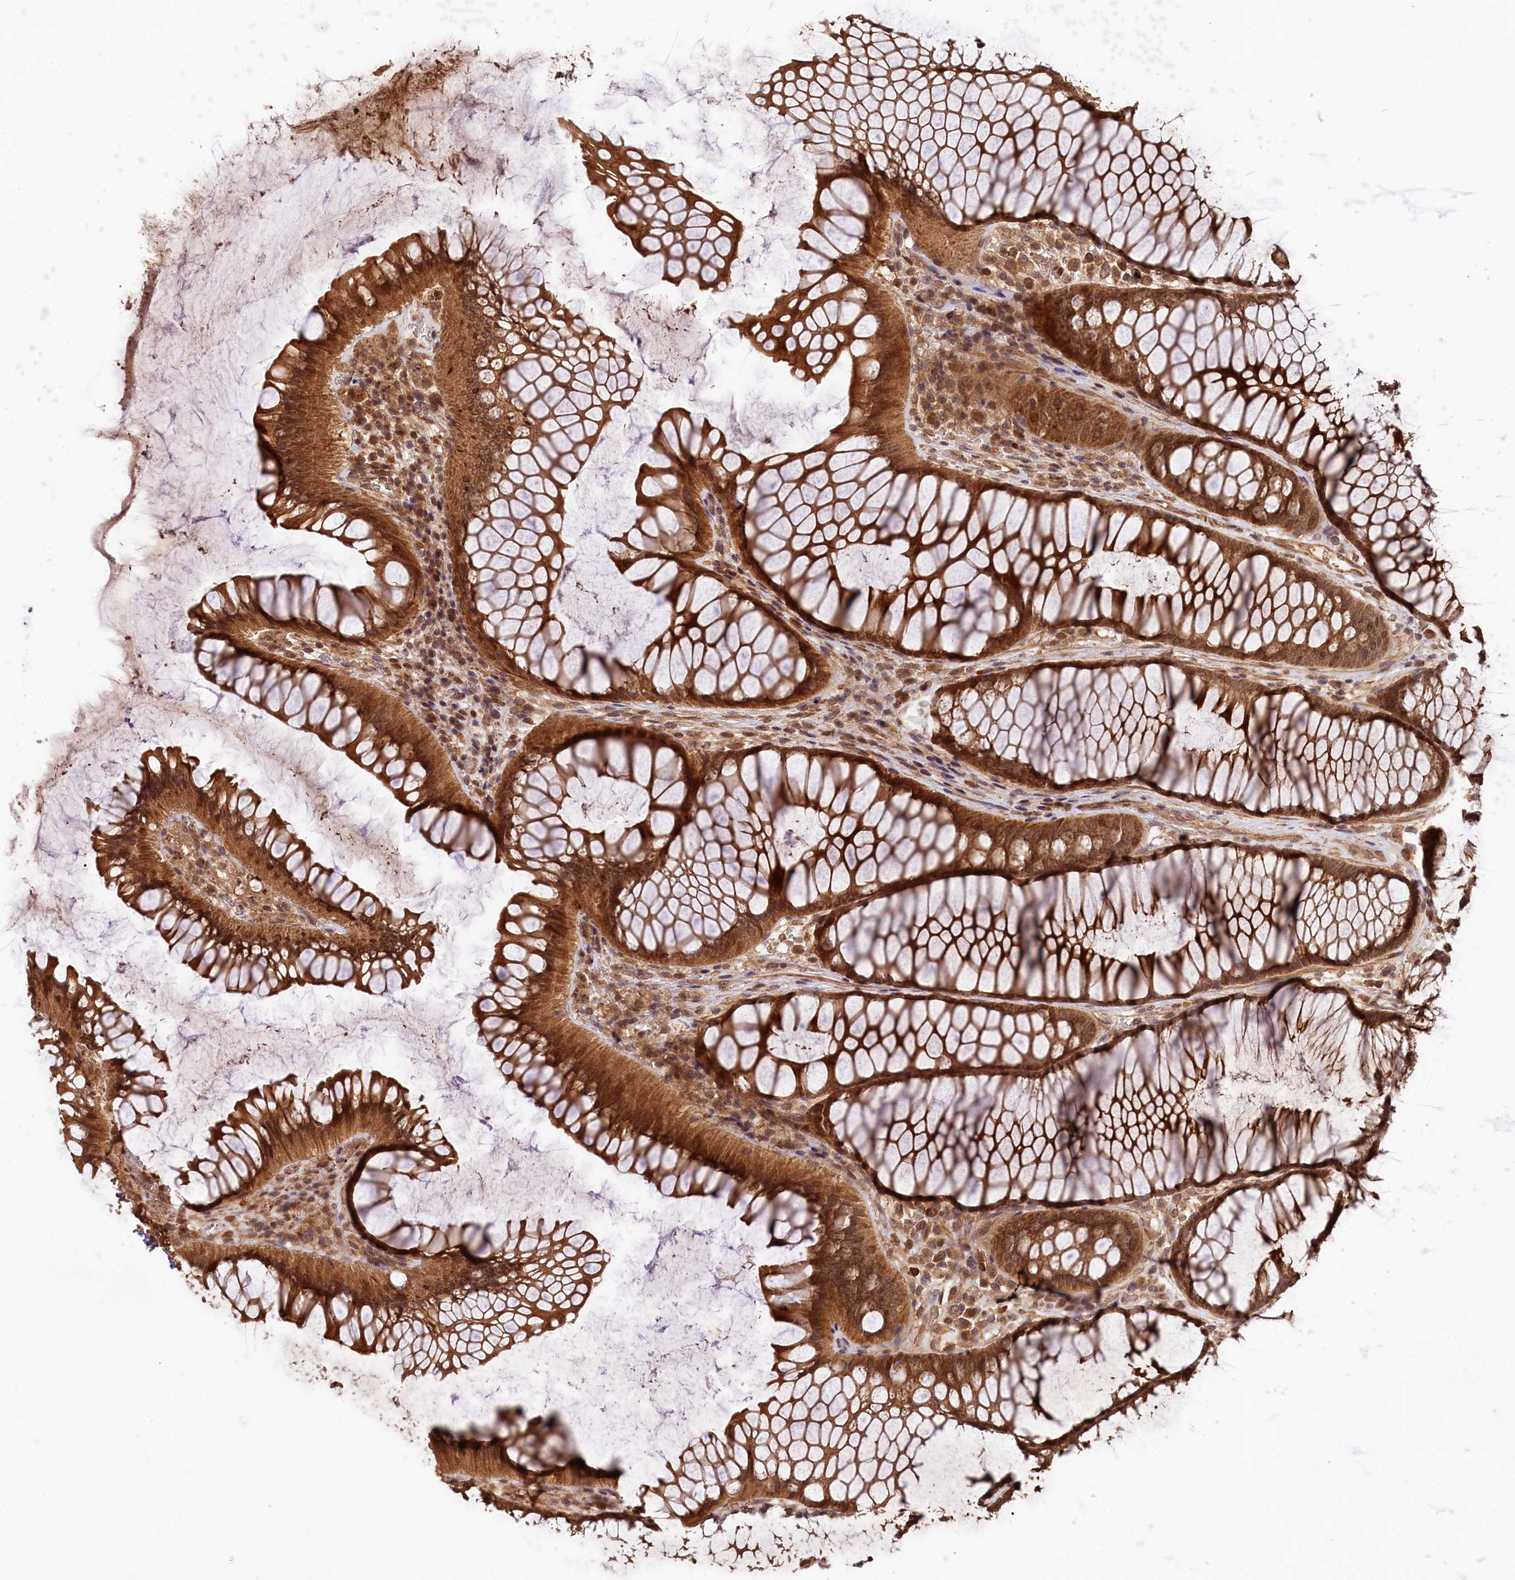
{"staining": {"intensity": "moderate", "quantity": ">75%", "location": "cytoplasmic/membranous"}, "tissue": "colon", "cell_type": "Endothelial cells", "image_type": "normal", "snomed": [{"axis": "morphology", "description": "Normal tissue, NOS"}, {"axis": "topography", "description": "Colon"}], "caption": "Colon stained for a protein displays moderate cytoplasmic/membranous positivity in endothelial cells. (IHC, brightfield microscopy, high magnification).", "gene": "MCF2L2", "patient": {"sex": "female", "age": 82}}